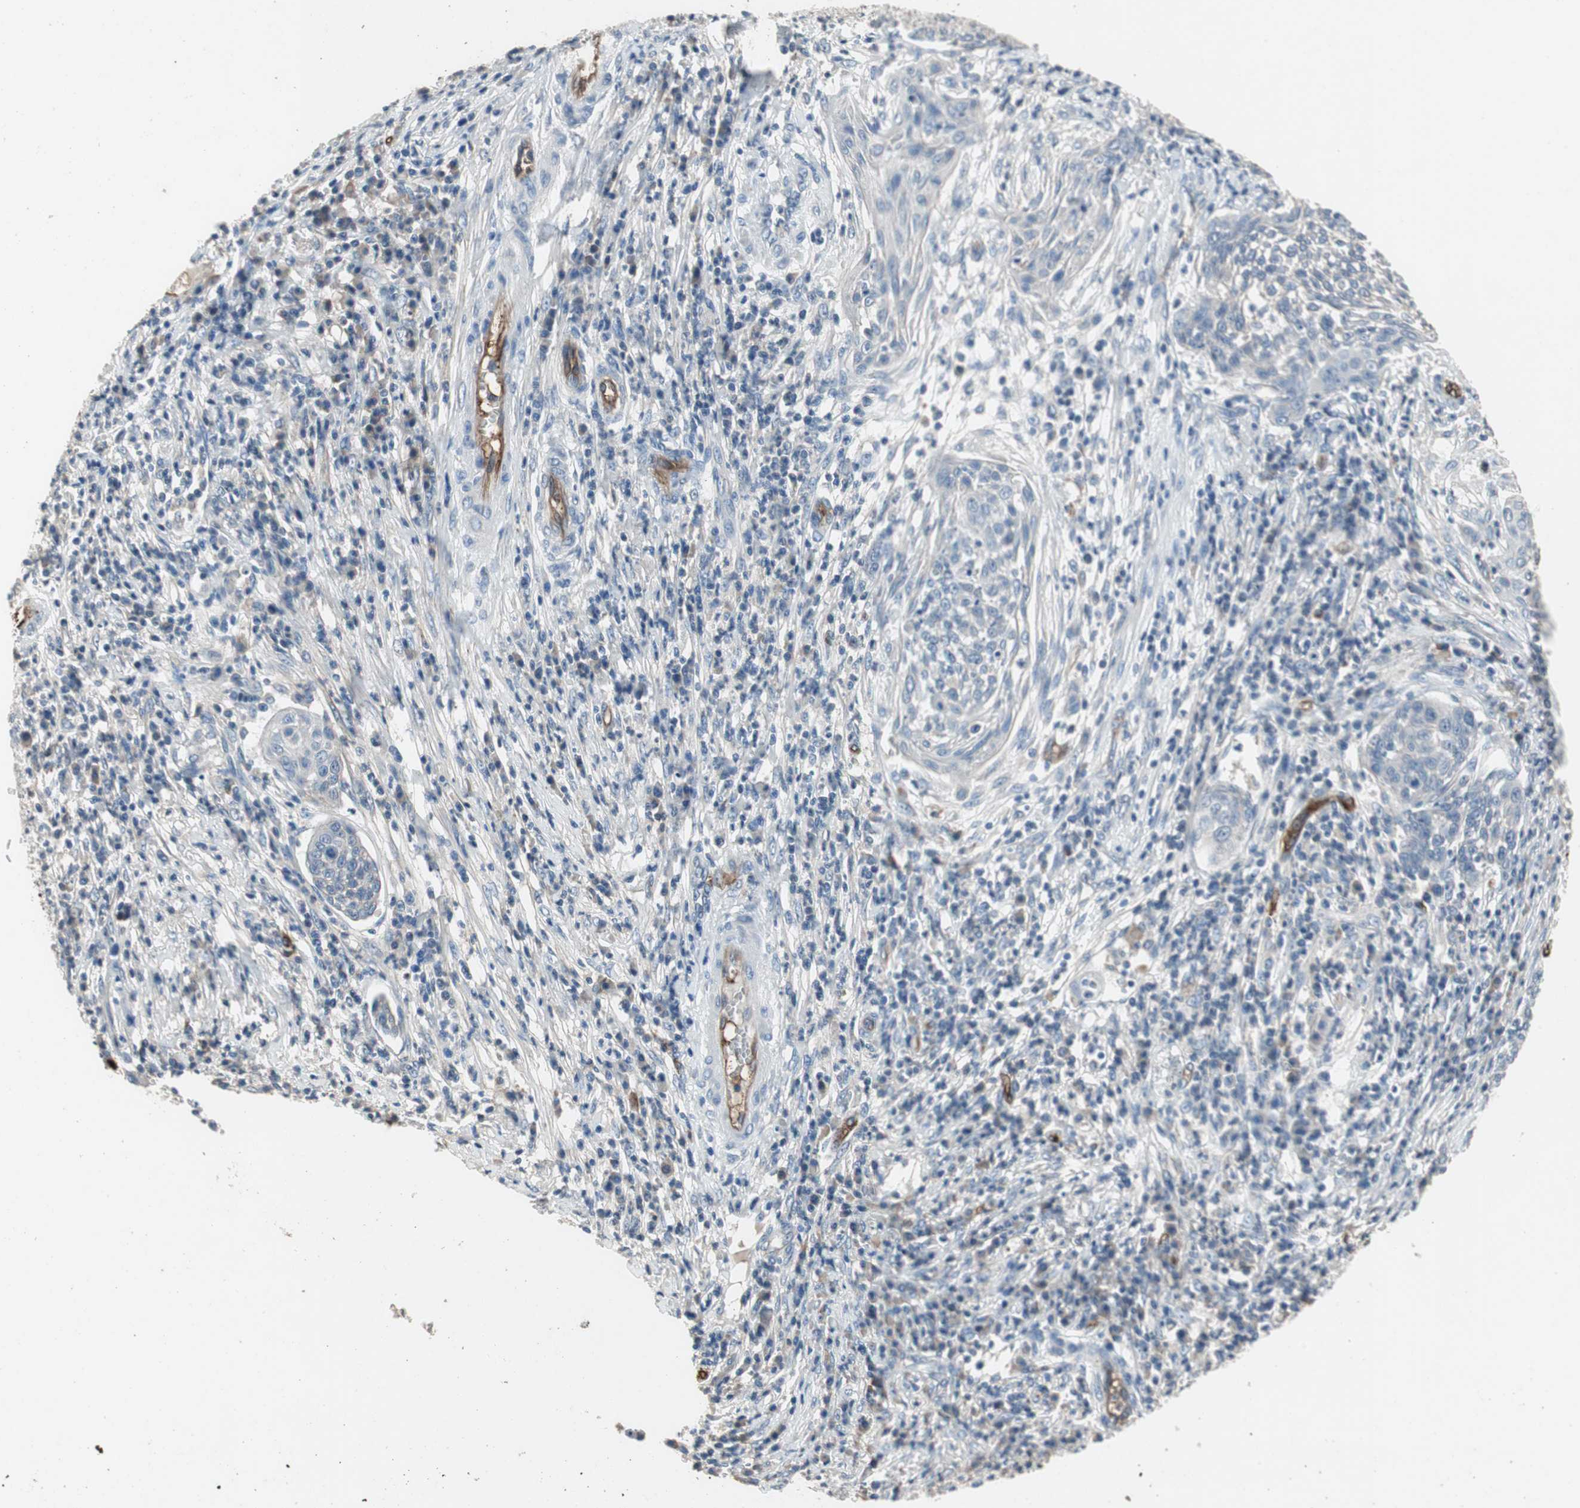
{"staining": {"intensity": "negative", "quantity": "none", "location": "none"}, "tissue": "cervical cancer", "cell_type": "Tumor cells", "image_type": "cancer", "snomed": [{"axis": "morphology", "description": "Squamous cell carcinoma, NOS"}, {"axis": "topography", "description": "Cervix"}], "caption": "This is an IHC micrograph of squamous cell carcinoma (cervical). There is no positivity in tumor cells.", "gene": "ALPL", "patient": {"sex": "female", "age": 34}}